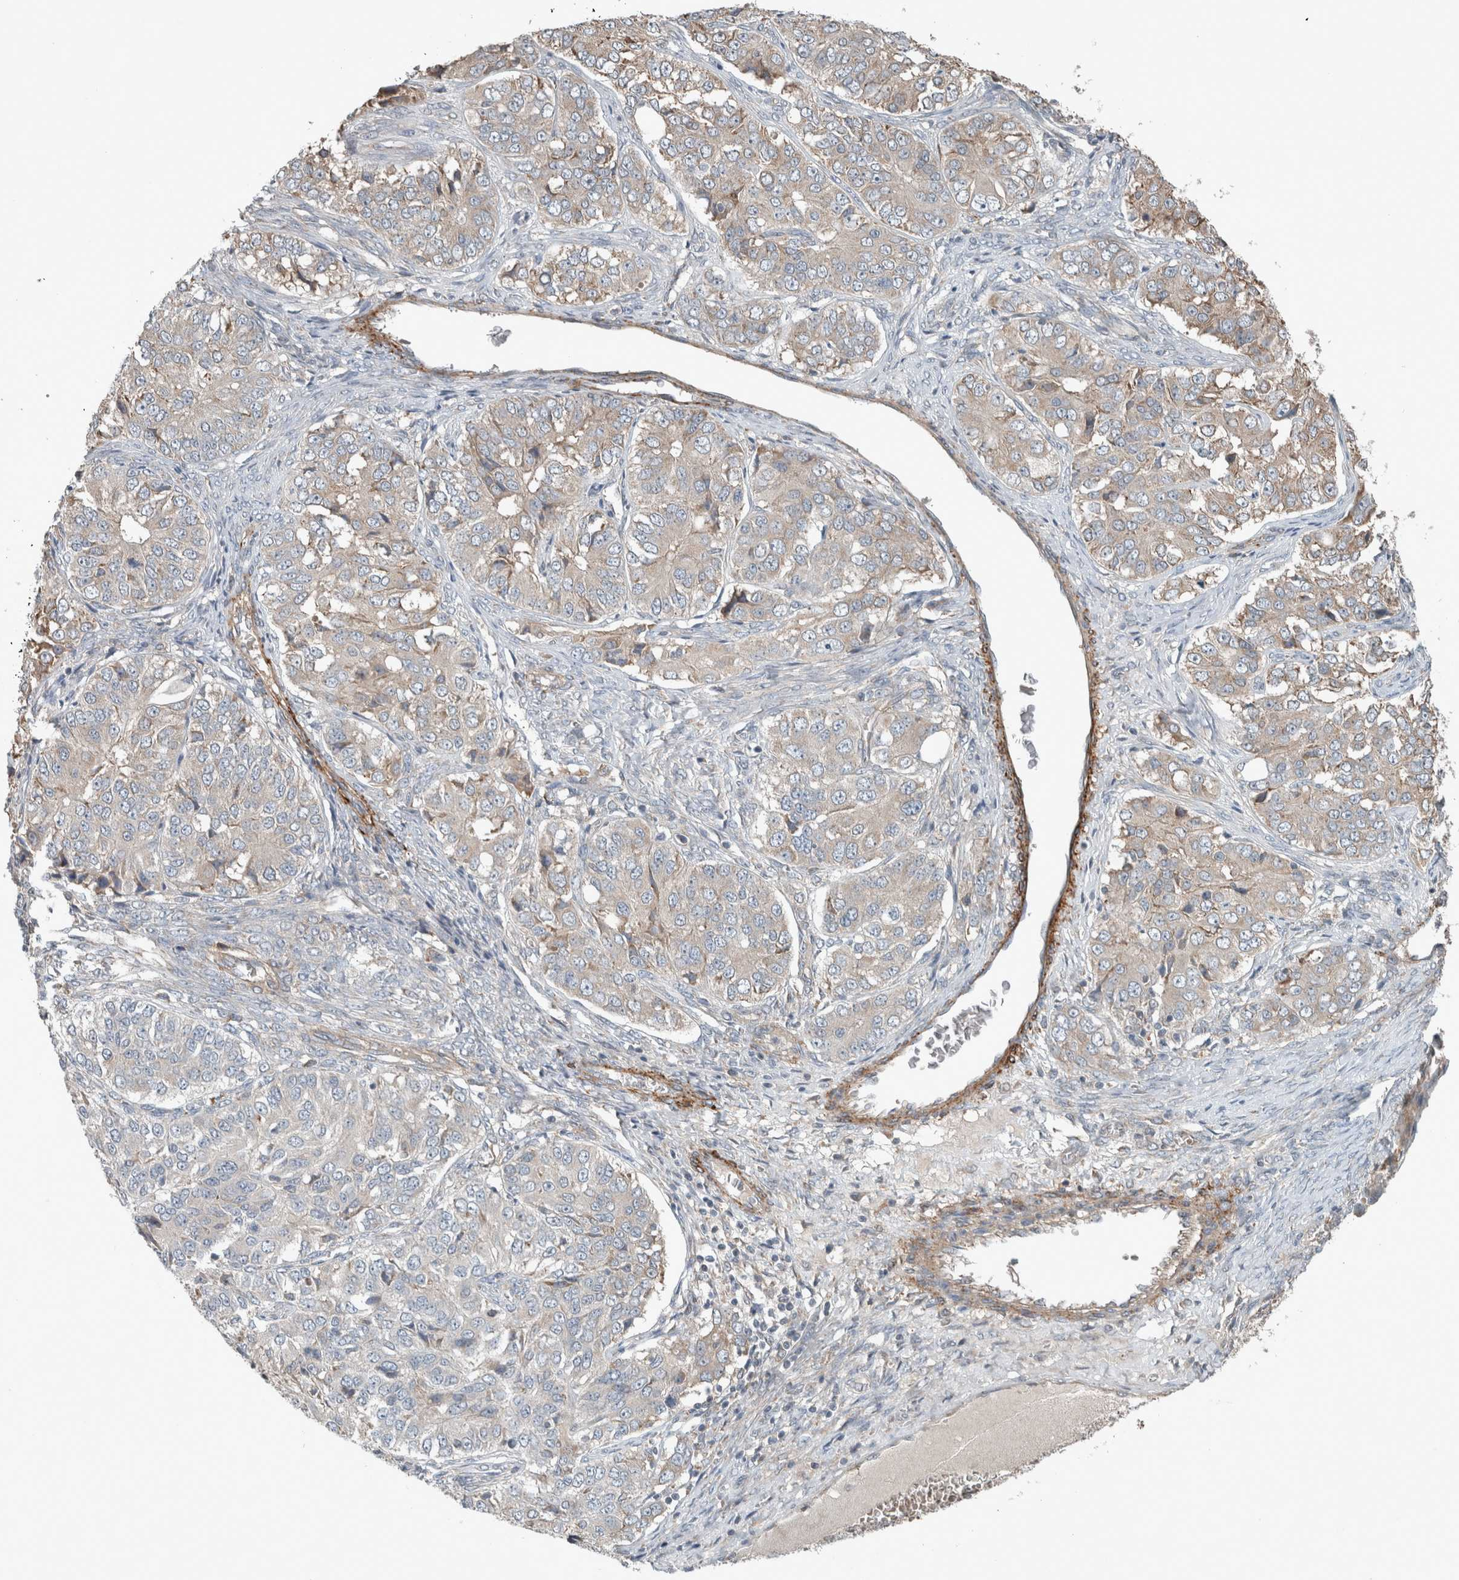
{"staining": {"intensity": "weak", "quantity": "25%-75%", "location": "cytoplasmic/membranous"}, "tissue": "ovarian cancer", "cell_type": "Tumor cells", "image_type": "cancer", "snomed": [{"axis": "morphology", "description": "Carcinoma, endometroid"}, {"axis": "topography", "description": "Ovary"}], "caption": "Brown immunohistochemical staining in ovarian cancer (endometroid carcinoma) displays weak cytoplasmic/membranous positivity in about 25%-75% of tumor cells.", "gene": "JADE2", "patient": {"sex": "female", "age": 51}}